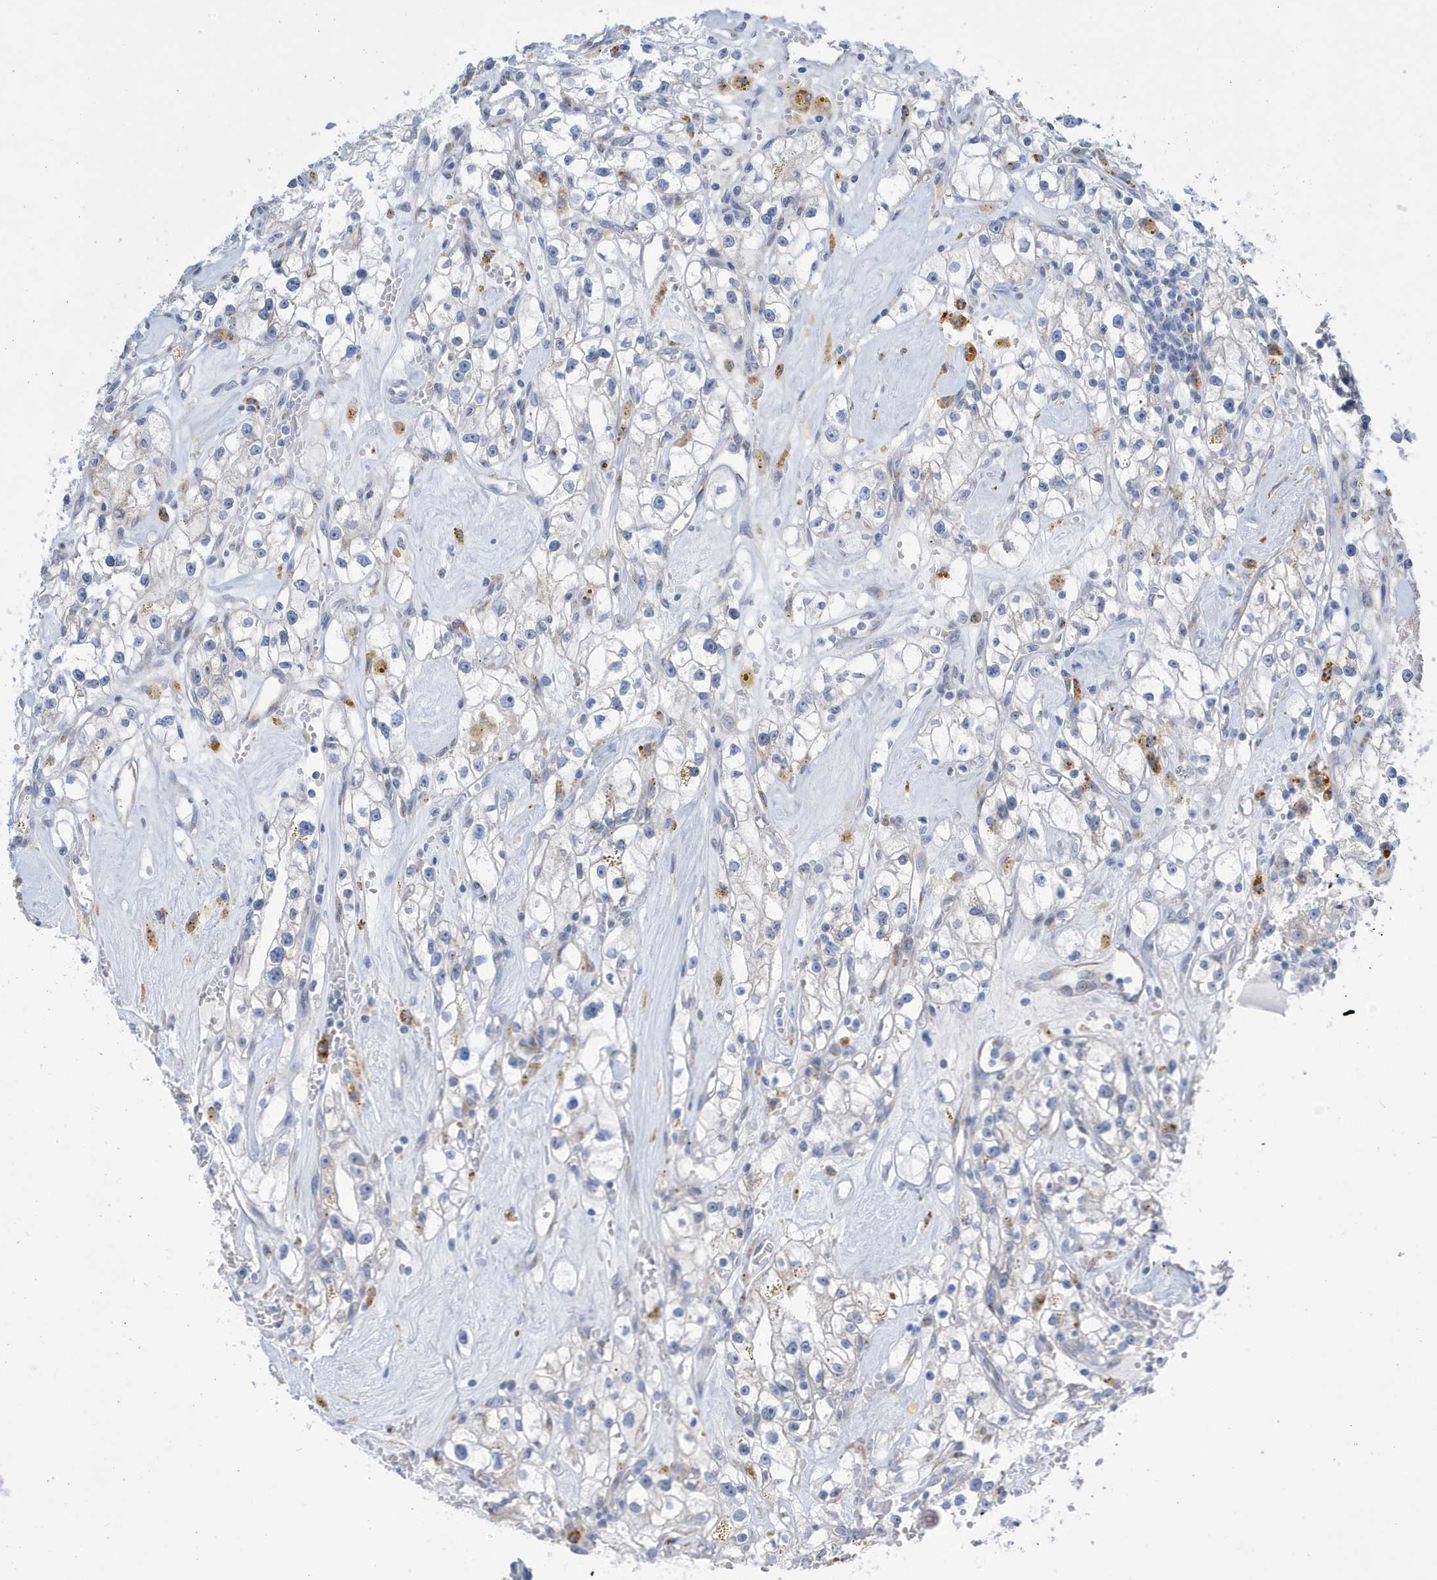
{"staining": {"intensity": "negative", "quantity": "none", "location": "none"}, "tissue": "renal cancer", "cell_type": "Tumor cells", "image_type": "cancer", "snomed": [{"axis": "morphology", "description": "Adenocarcinoma, NOS"}, {"axis": "topography", "description": "Kidney"}], "caption": "Human adenocarcinoma (renal) stained for a protein using IHC displays no staining in tumor cells.", "gene": "SEMA3F", "patient": {"sex": "male", "age": 56}}